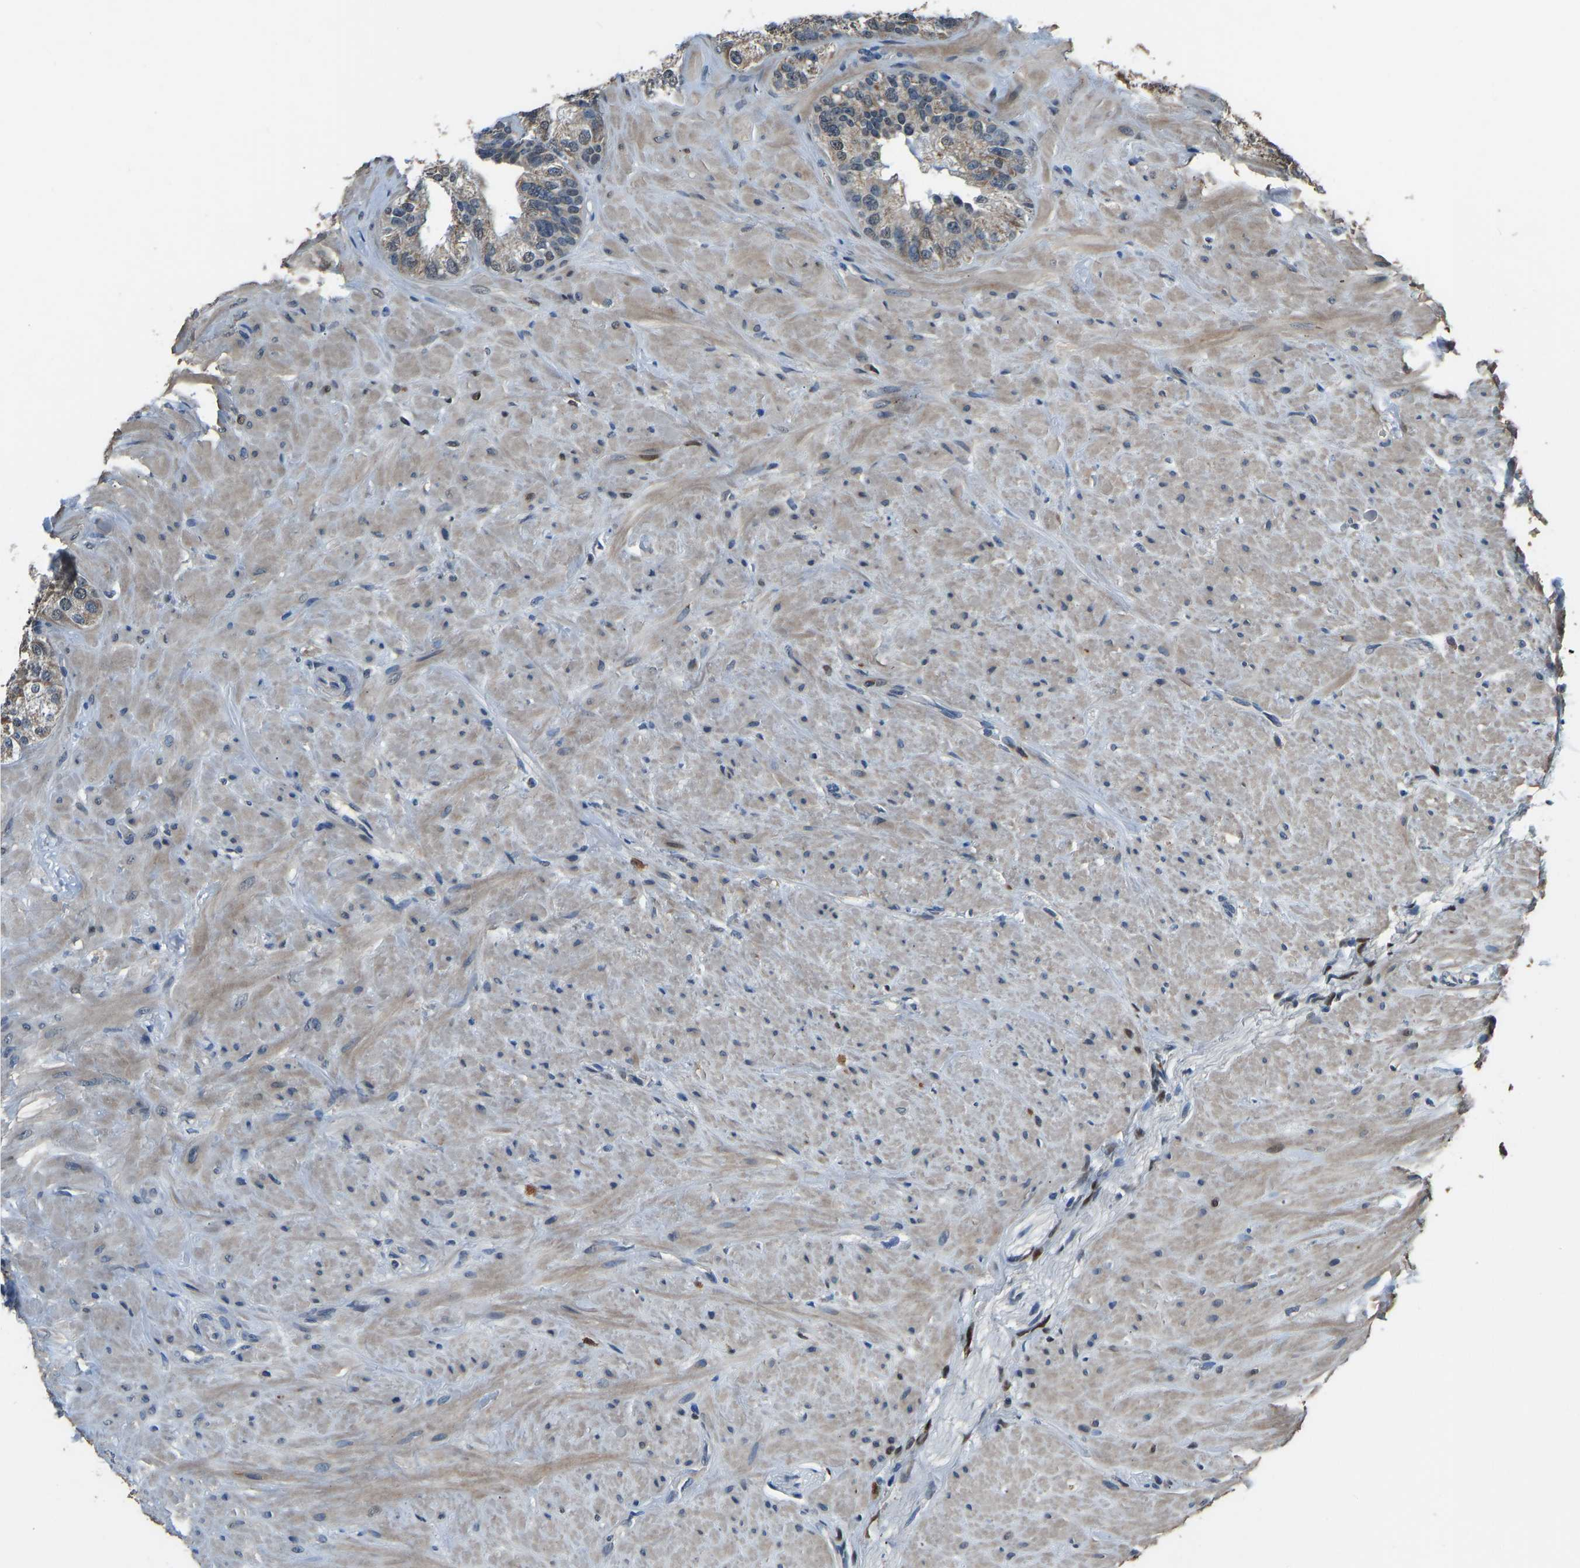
{"staining": {"intensity": "weak", "quantity": "<25%", "location": "cytoplasmic/membranous"}, "tissue": "seminal vesicle", "cell_type": "Glandular cells", "image_type": "normal", "snomed": [{"axis": "morphology", "description": "Normal tissue, NOS"}, {"axis": "topography", "description": "Seminal veicle"}], "caption": "Image shows no protein positivity in glandular cells of benign seminal vesicle. Nuclei are stained in blue.", "gene": "FOS", "patient": {"sex": "male", "age": 68}}